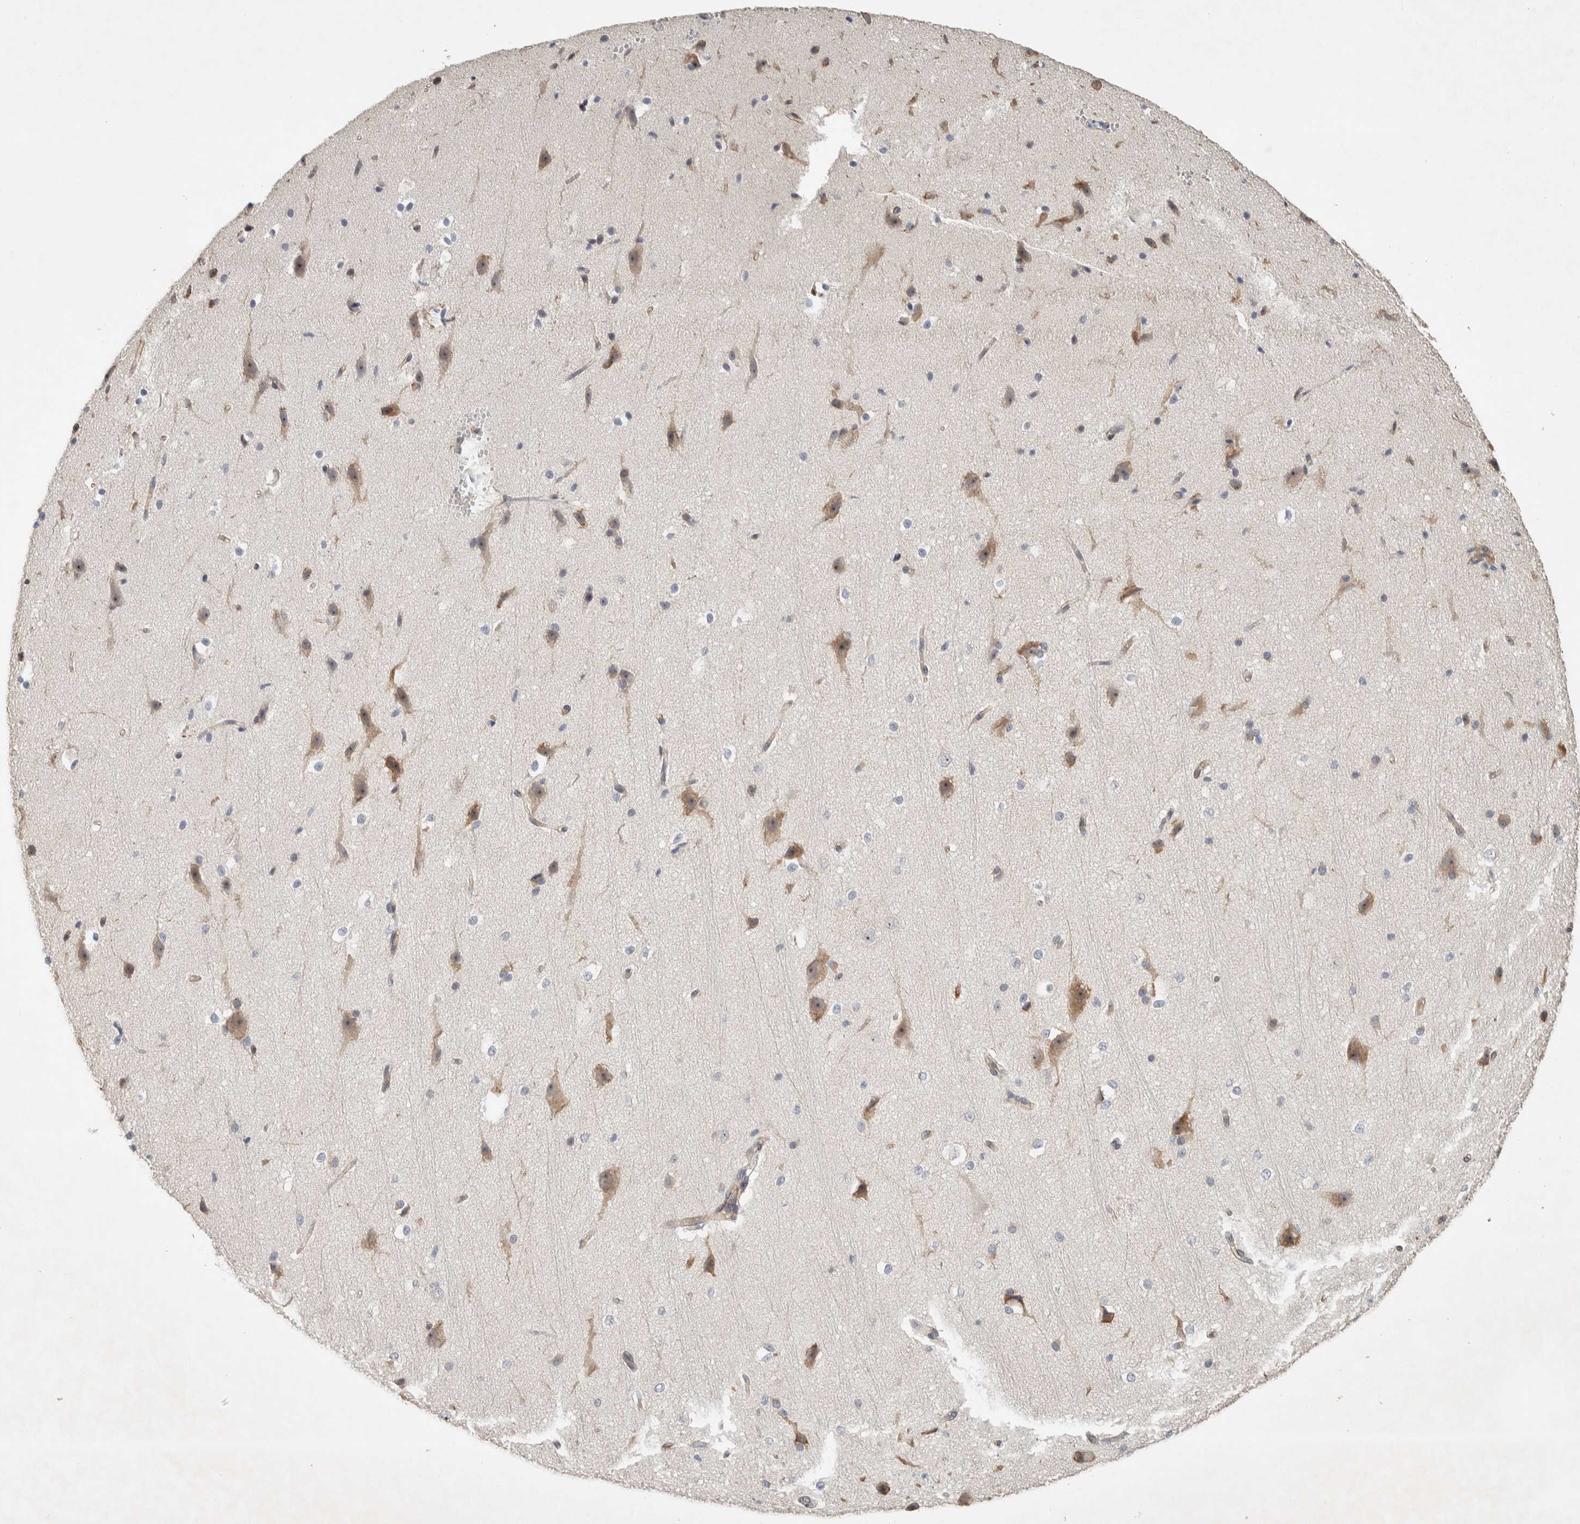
{"staining": {"intensity": "negative", "quantity": "none", "location": "none"}, "tissue": "cerebral cortex", "cell_type": "Endothelial cells", "image_type": "normal", "snomed": [{"axis": "morphology", "description": "Normal tissue, NOS"}, {"axis": "morphology", "description": "Developmental malformation"}, {"axis": "topography", "description": "Cerebral cortex"}], "caption": "Protein analysis of benign cerebral cortex reveals no significant expression in endothelial cells. (DAB immunohistochemistry (IHC) with hematoxylin counter stain).", "gene": "KLHL40", "patient": {"sex": "female", "age": 30}}